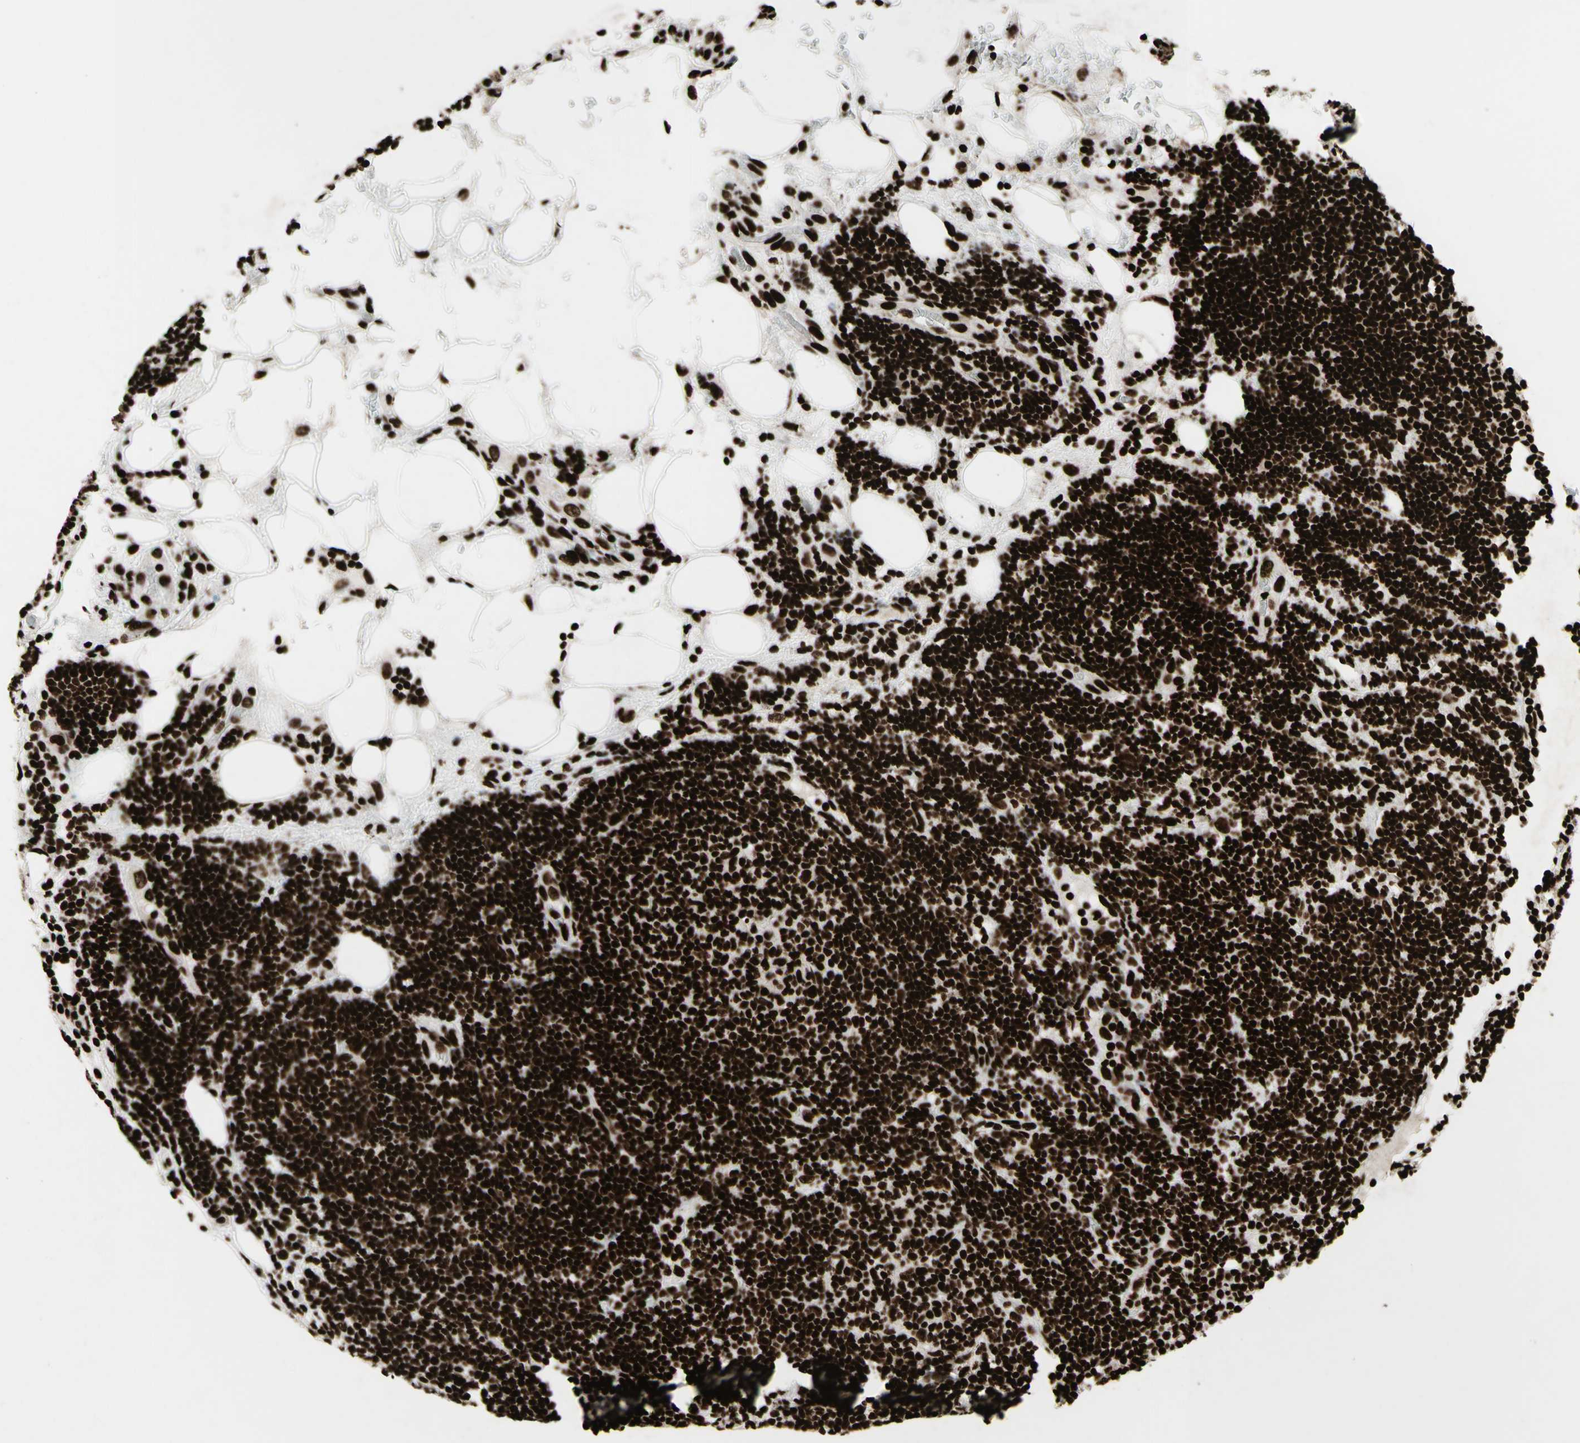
{"staining": {"intensity": "strong", "quantity": ">75%", "location": "nuclear"}, "tissue": "lymphoma", "cell_type": "Tumor cells", "image_type": "cancer", "snomed": [{"axis": "morphology", "description": "Malignant lymphoma, non-Hodgkin's type, Low grade"}, {"axis": "topography", "description": "Lymph node"}], "caption": "Immunohistochemistry micrograph of neoplastic tissue: malignant lymphoma, non-Hodgkin's type (low-grade) stained using immunohistochemistry displays high levels of strong protein expression localized specifically in the nuclear of tumor cells, appearing as a nuclear brown color.", "gene": "U2AF2", "patient": {"sex": "male", "age": 83}}